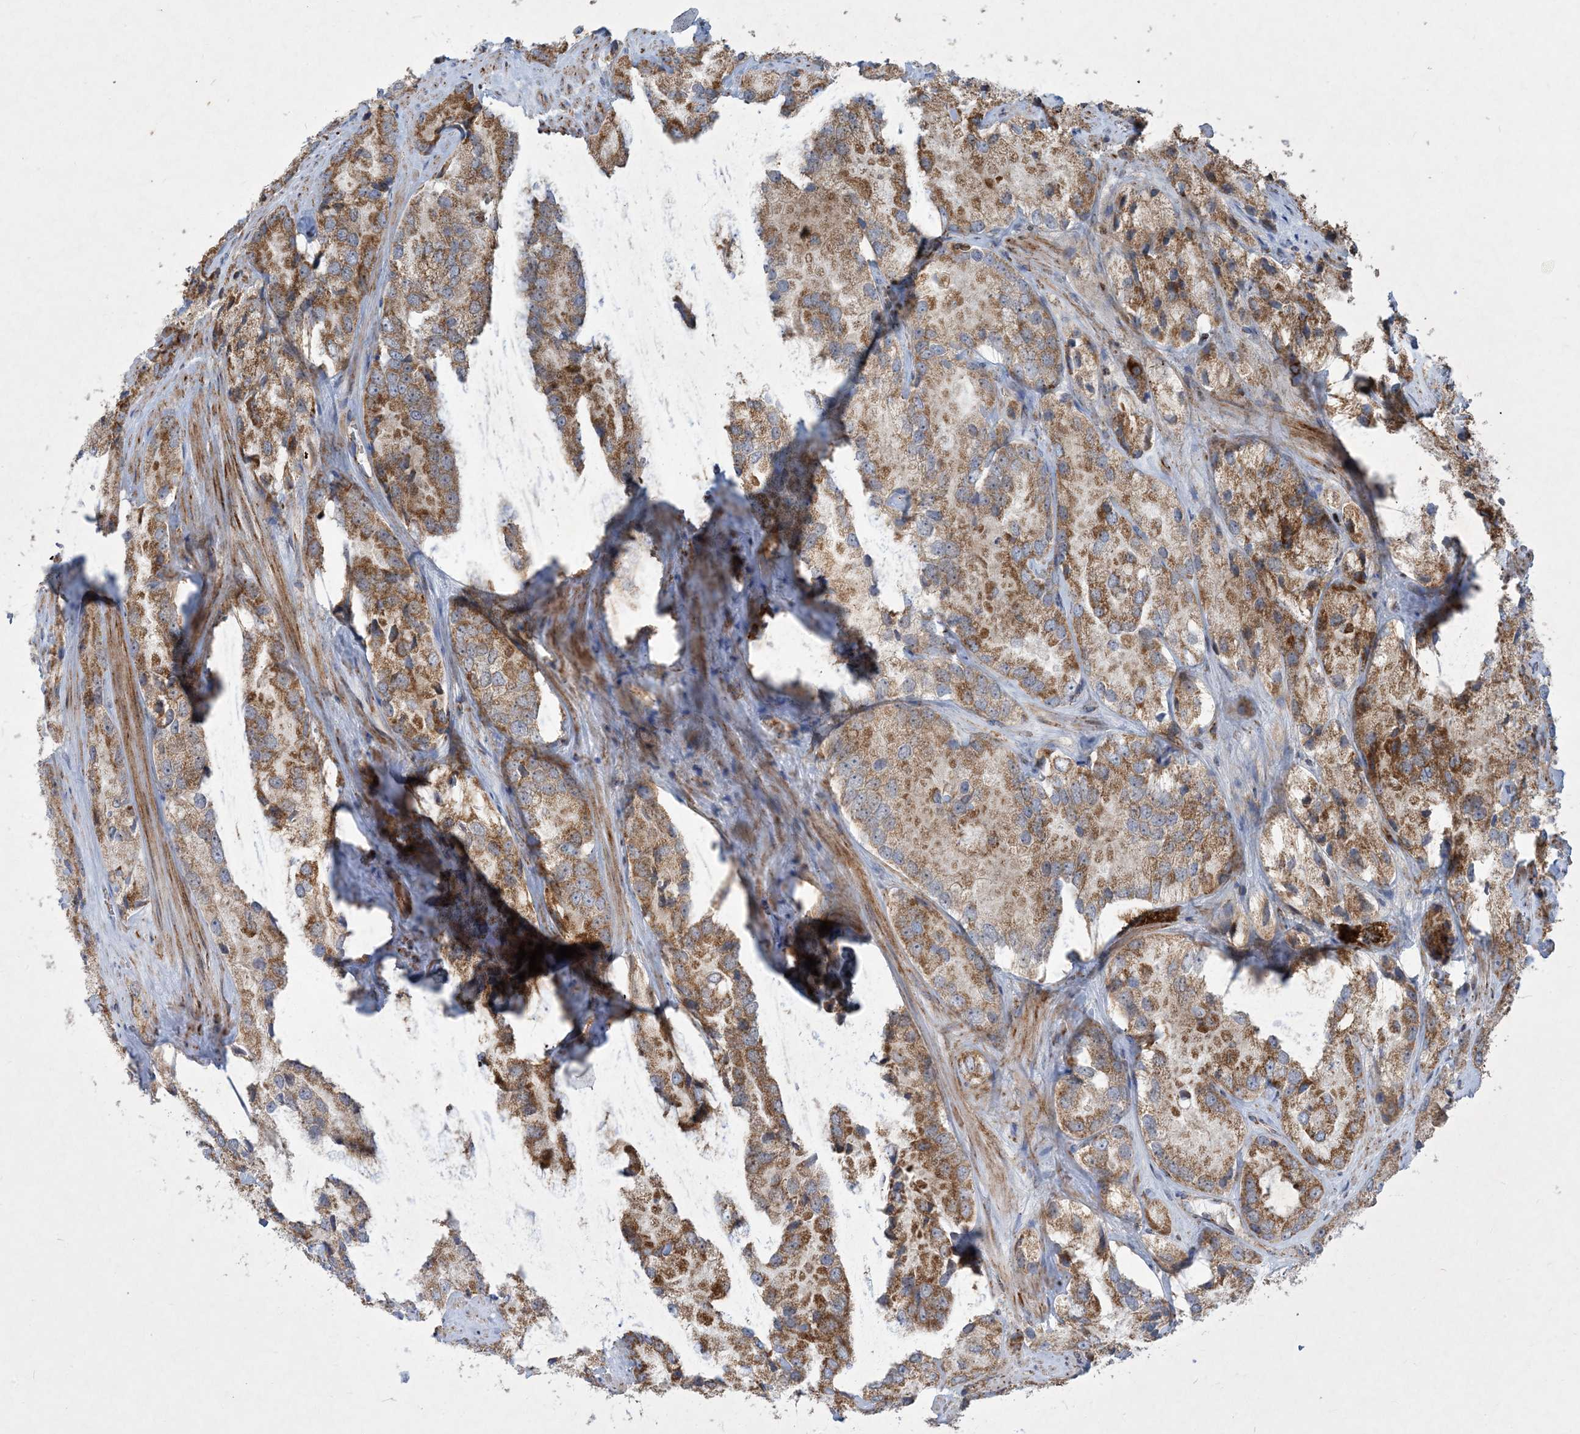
{"staining": {"intensity": "moderate", "quantity": ">75%", "location": "cytoplasmic/membranous"}, "tissue": "prostate cancer", "cell_type": "Tumor cells", "image_type": "cancer", "snomed": [{"axis": "morphology", "description": "Adenocarcinoma, High grade"}, {"axis": "topography", "description": "Prostate"}], "caption": "This is an image of immunohistochemistry (IHC) staining of prostate cancer (adenocarcinoma (high-grade)), which shows moderate positivity in the cytoplasmic/membranous of tumor cells.", "gene": "BEND4", "patient": {"sex": "male", "age": 66}}